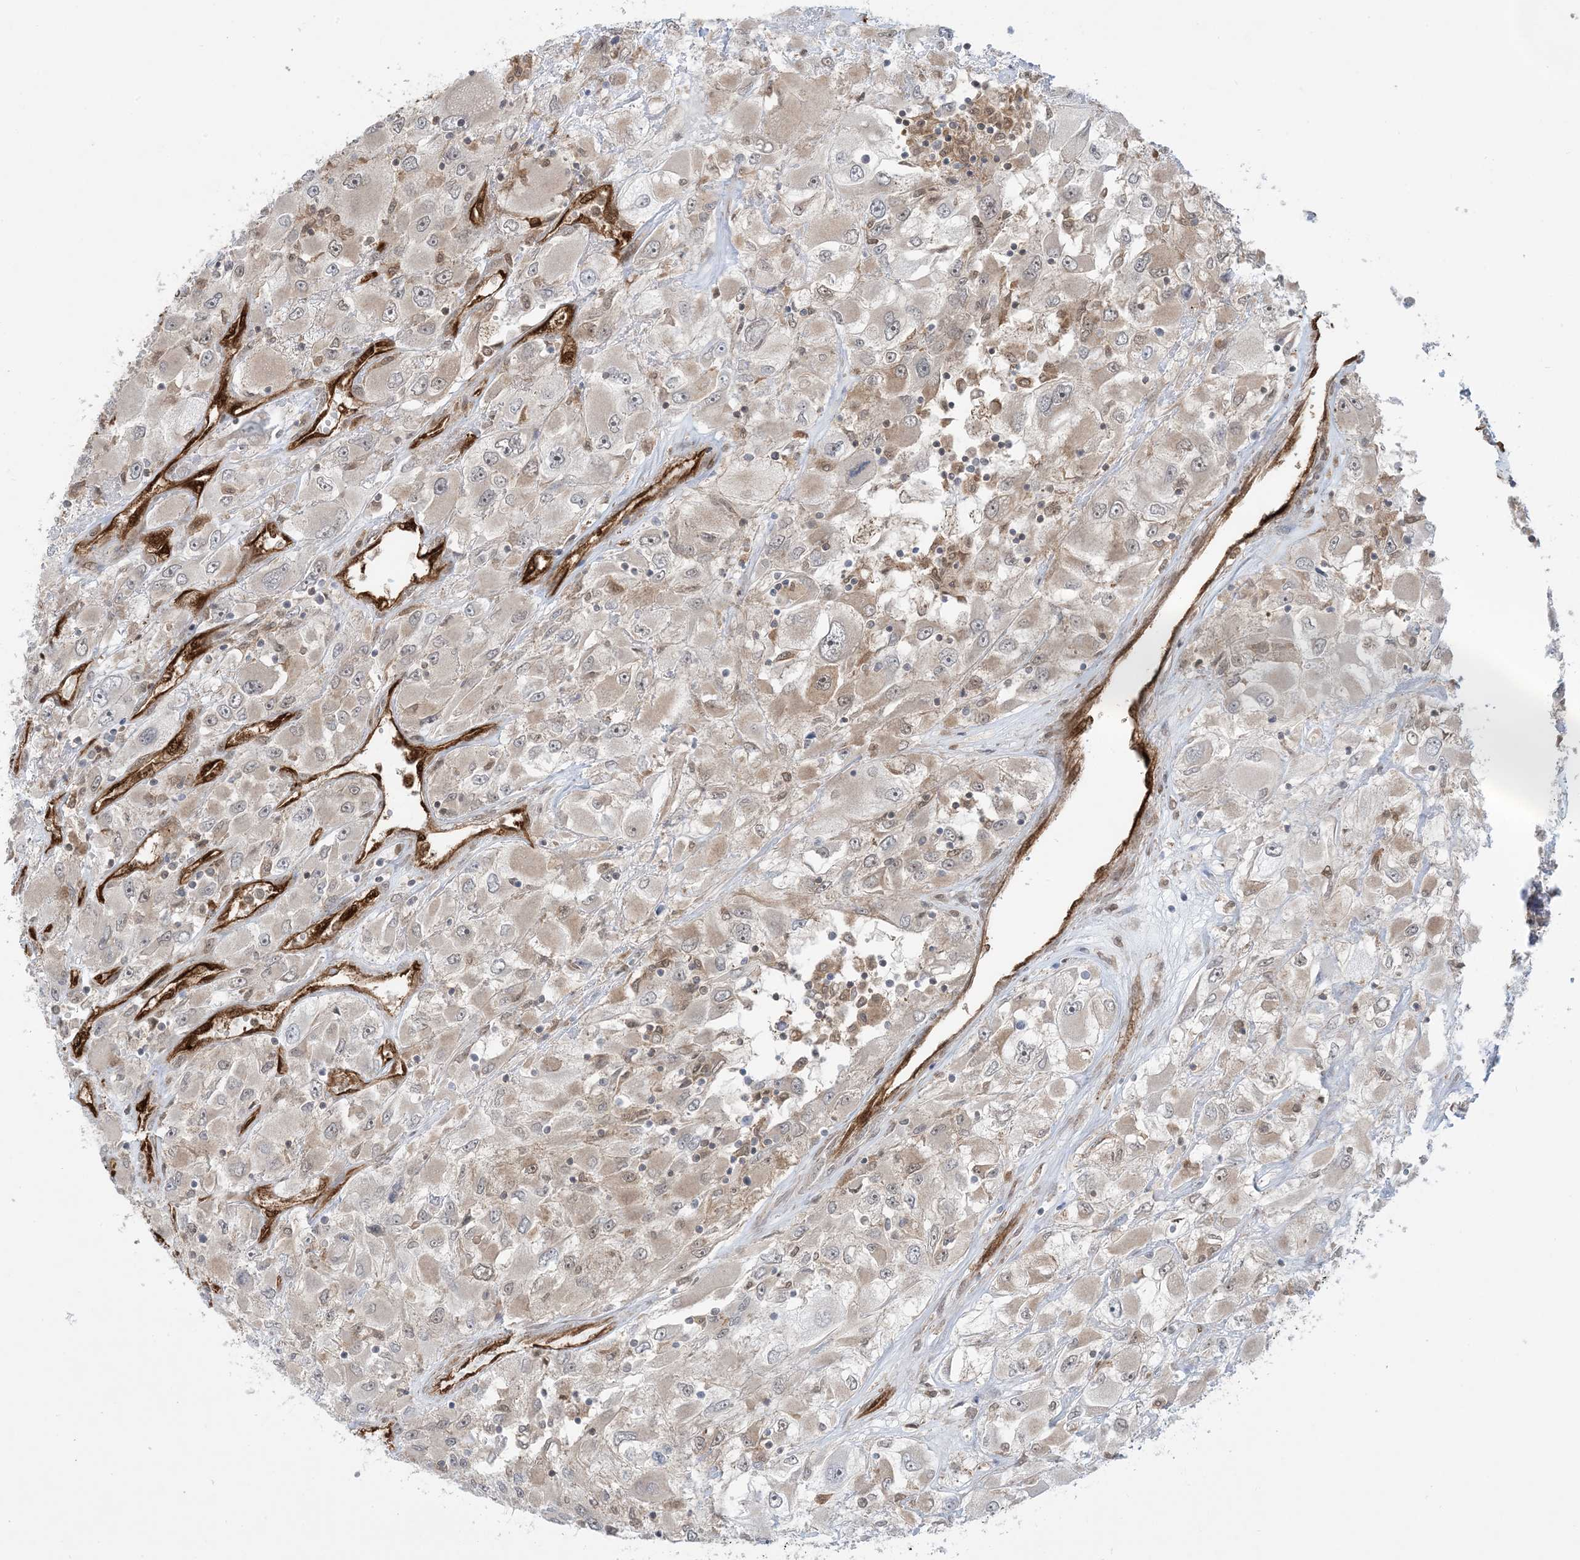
{"staining": {"intensity": "weak", "quantity": "25%-75%", "location": "cytoplasmic/membranous"}, "tissue": "renal cancer", "cell_type": "Tumor cells", "image_type": "cancer", "snomed": [{"axis": "morphology", "description": "Adenocarcinoma, NOS"}, {"axis": "topography", "description": "Kidney"}], "caption": "Renal adenocarcinoma stained with DAB immunohistochemistry (IHC) exhibits low levels of weak cytoplasmic/membranous expression in about 25%-75% of tumor cells. The staining was performed using DAB to visualize the protein expression in brown, while the nuclei were stained in blue with hematoxylin (Magnification: 20x).", "gene": "PPM1F", "patient": {"sex": "female", "age": 52}}